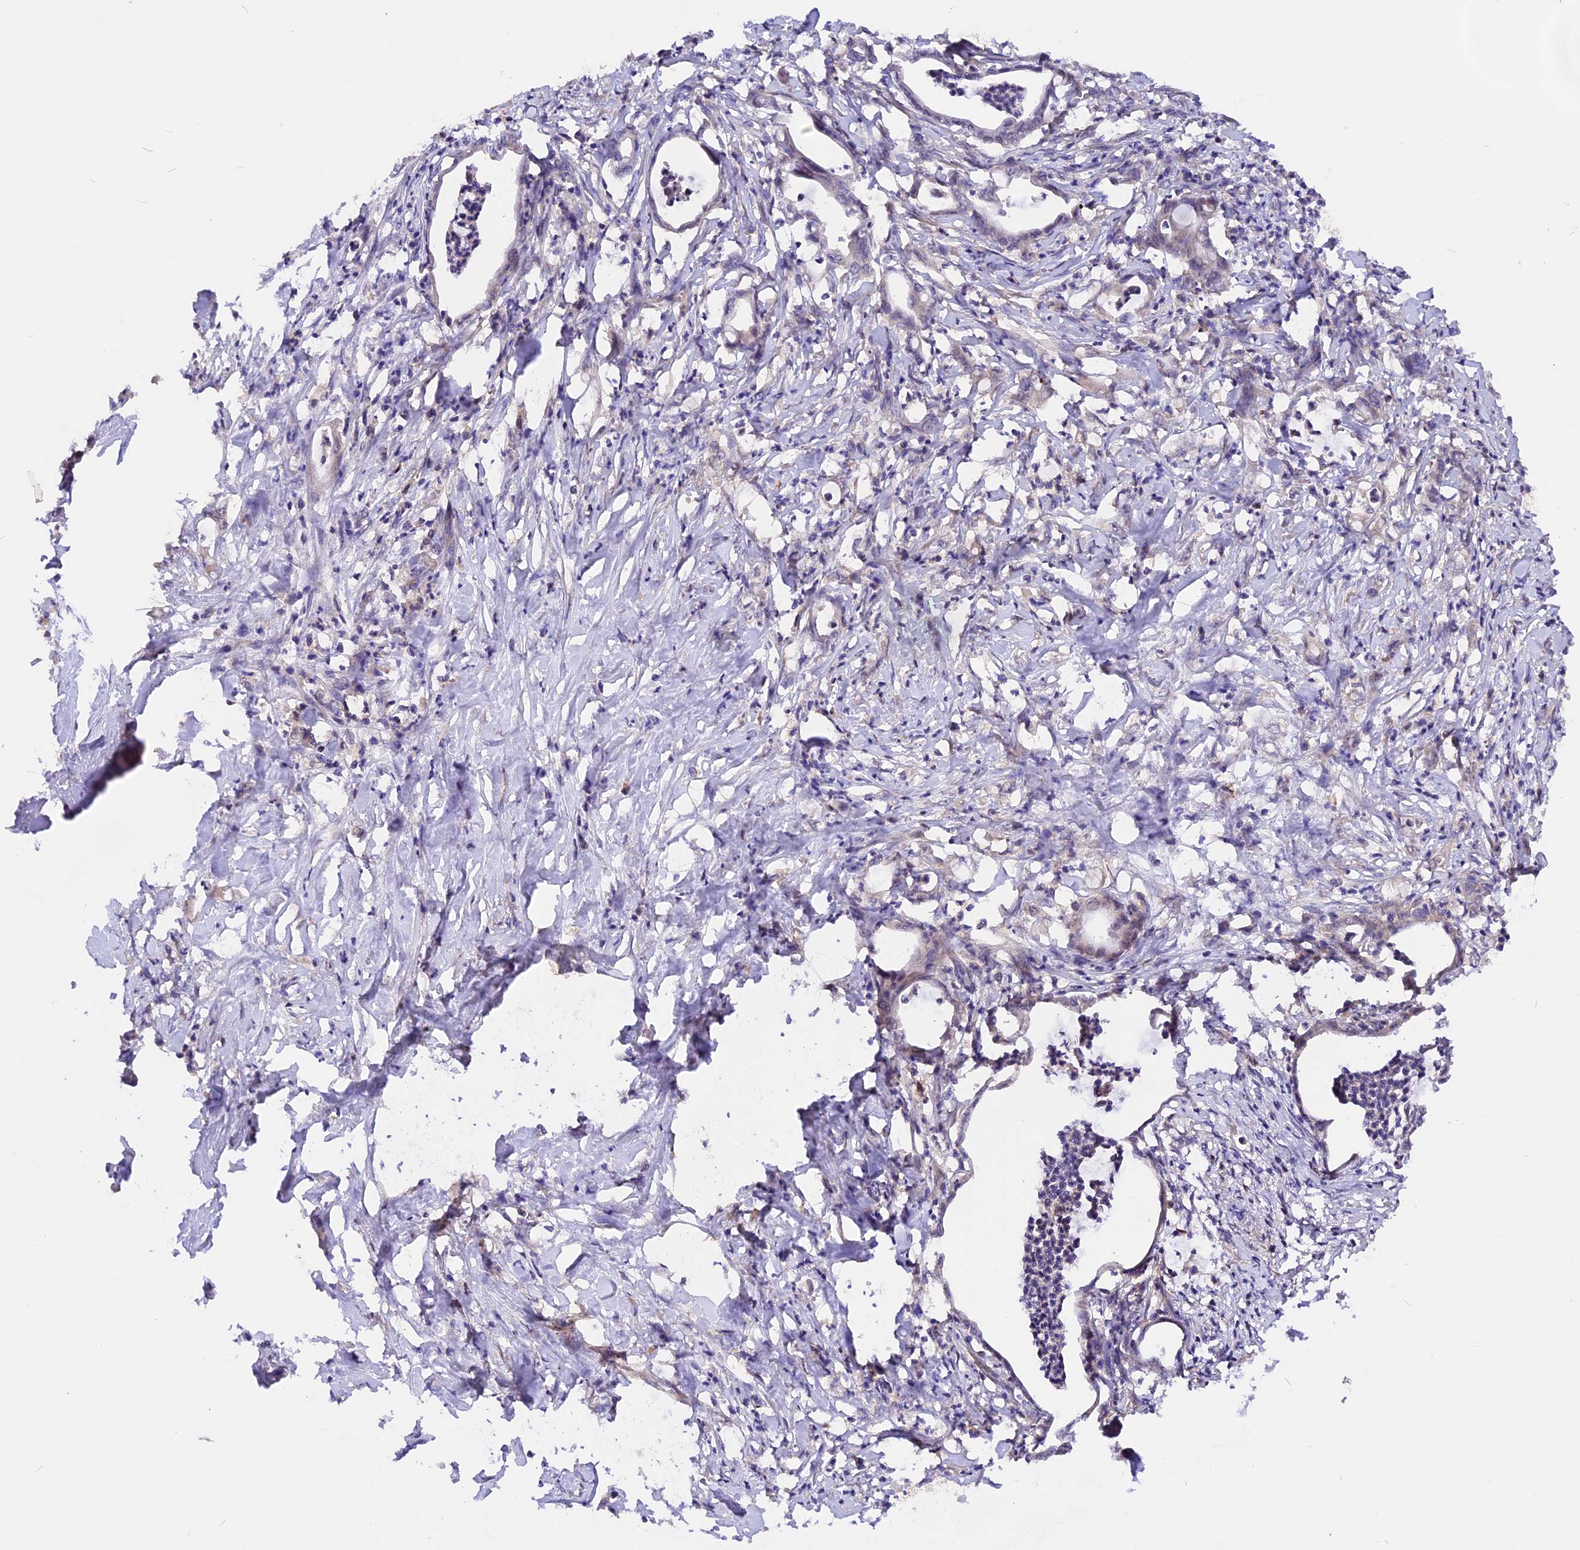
{"staining": {"intensity": "negative", "quantity": "none", "location": "none"}, "tissue": "pancreatic cancer", "cell_type": "Tumor cells", "image_type": "cancer", "snomed": [{"axis": "morphology", "description": "Adenocarcinoma, NOS"}, {"axis": "topography", "description": "Pancreas"}], "caption": "DAB immunohistochemical staining of human pancreatic cancer (adenocarcinoma) shows no significant positivity in tumor cells. The staining is performed using DAB (3,3'-diaminobenzidine) brown chromogen with nuclei counter-stained in using hematoxylin.", "gene": "MARK4", "patient": {"sex": "female", "age": 55}}